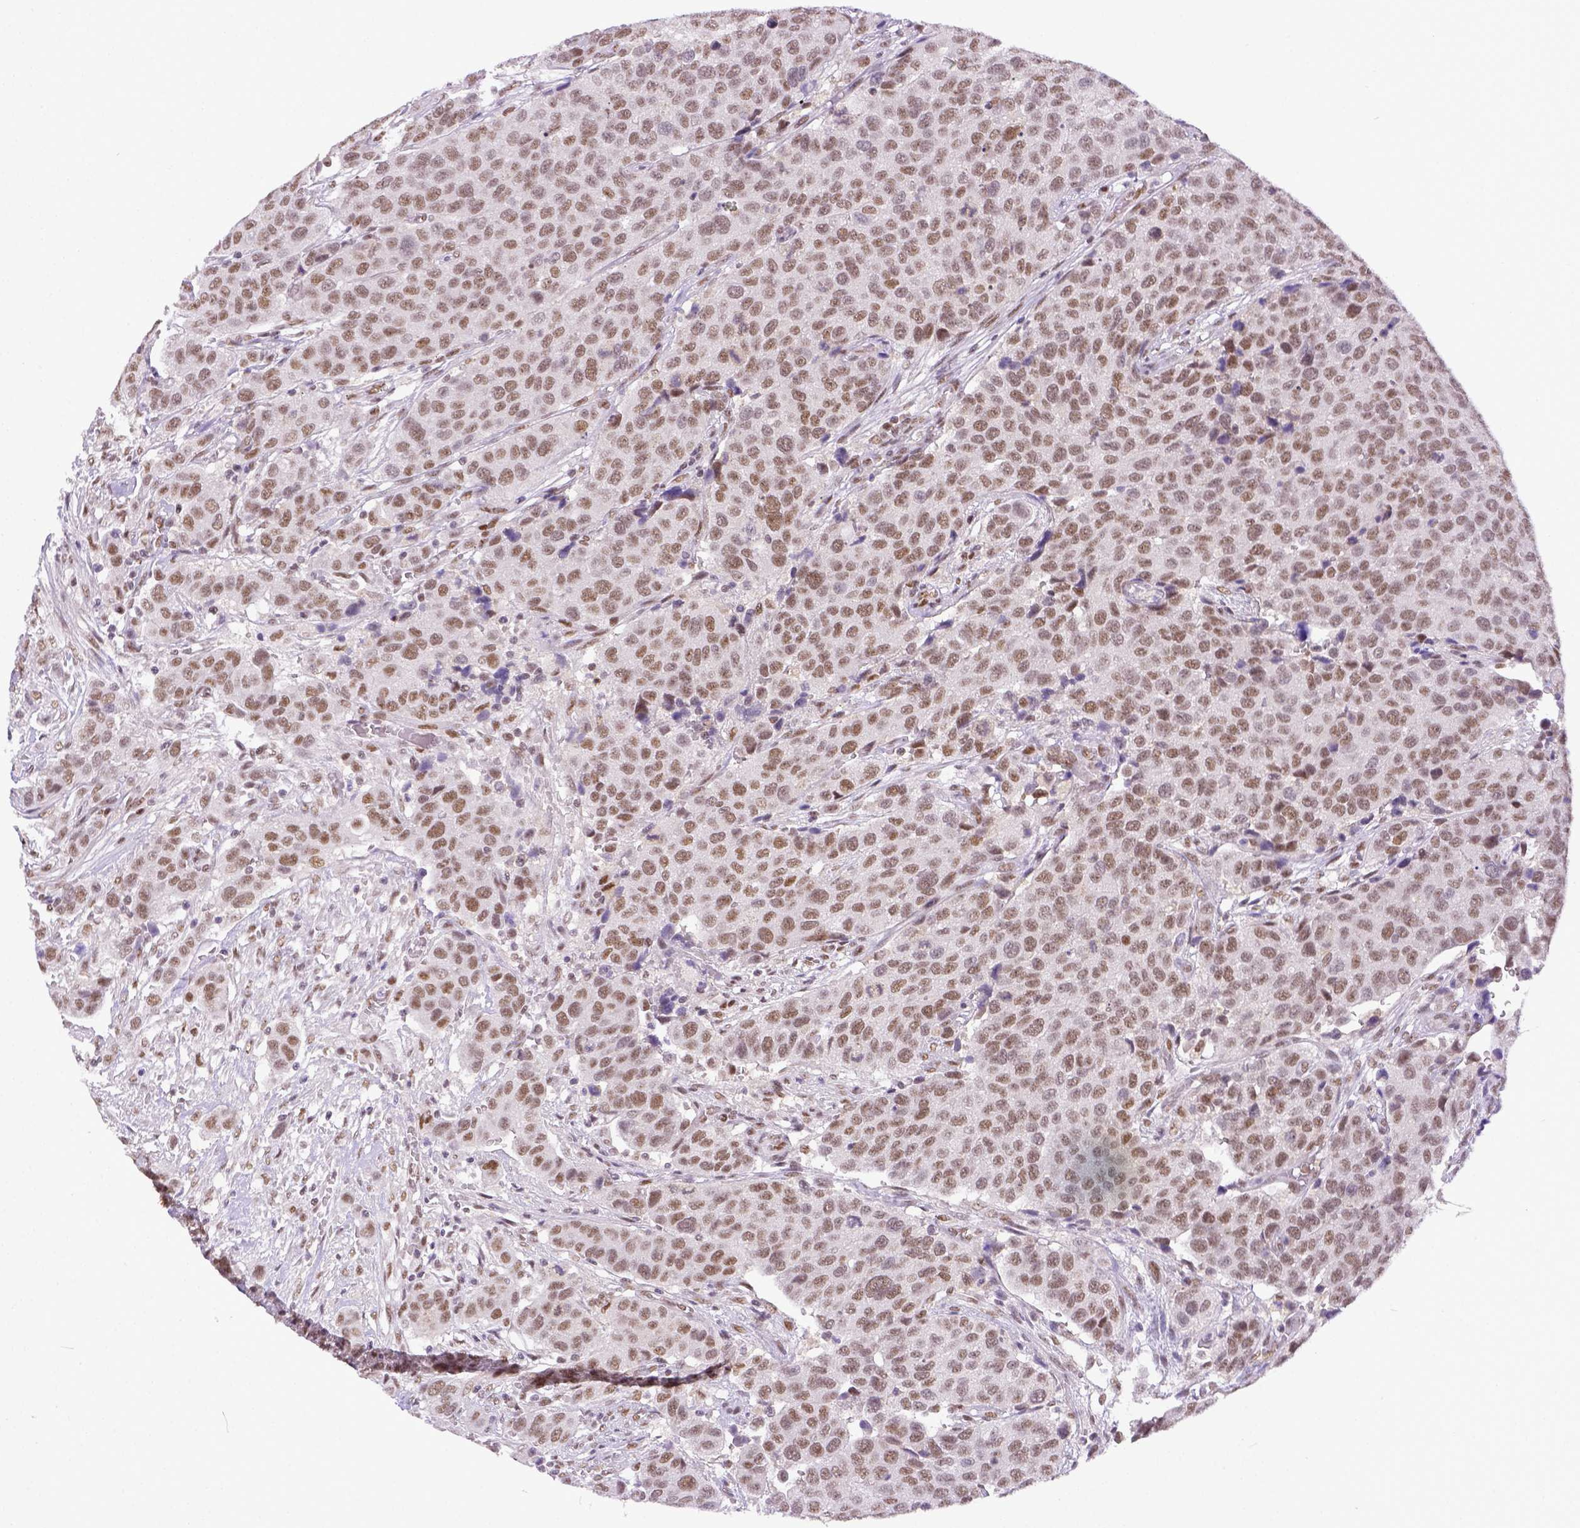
{"staining": {"intensity": "weak", "quantity": ">75%", "location": "nuclear"}, "tissue": "urothelial cancer", "cell_type": "Tumor cells", "image_type": "cancer", "snomed": [{"axis": "morphology", "description": "Urothelial carcinoma, High grade"}, {"axis": "topography", "description": "Urinary bladder"}], "caption": "Protein staining of high-grade urothelial carcinoma tissue shows weak nuclear expression in about >75% of tumor cells.", "gene": "ERCC1", "patient": {"sex": "female", "age": 58}}